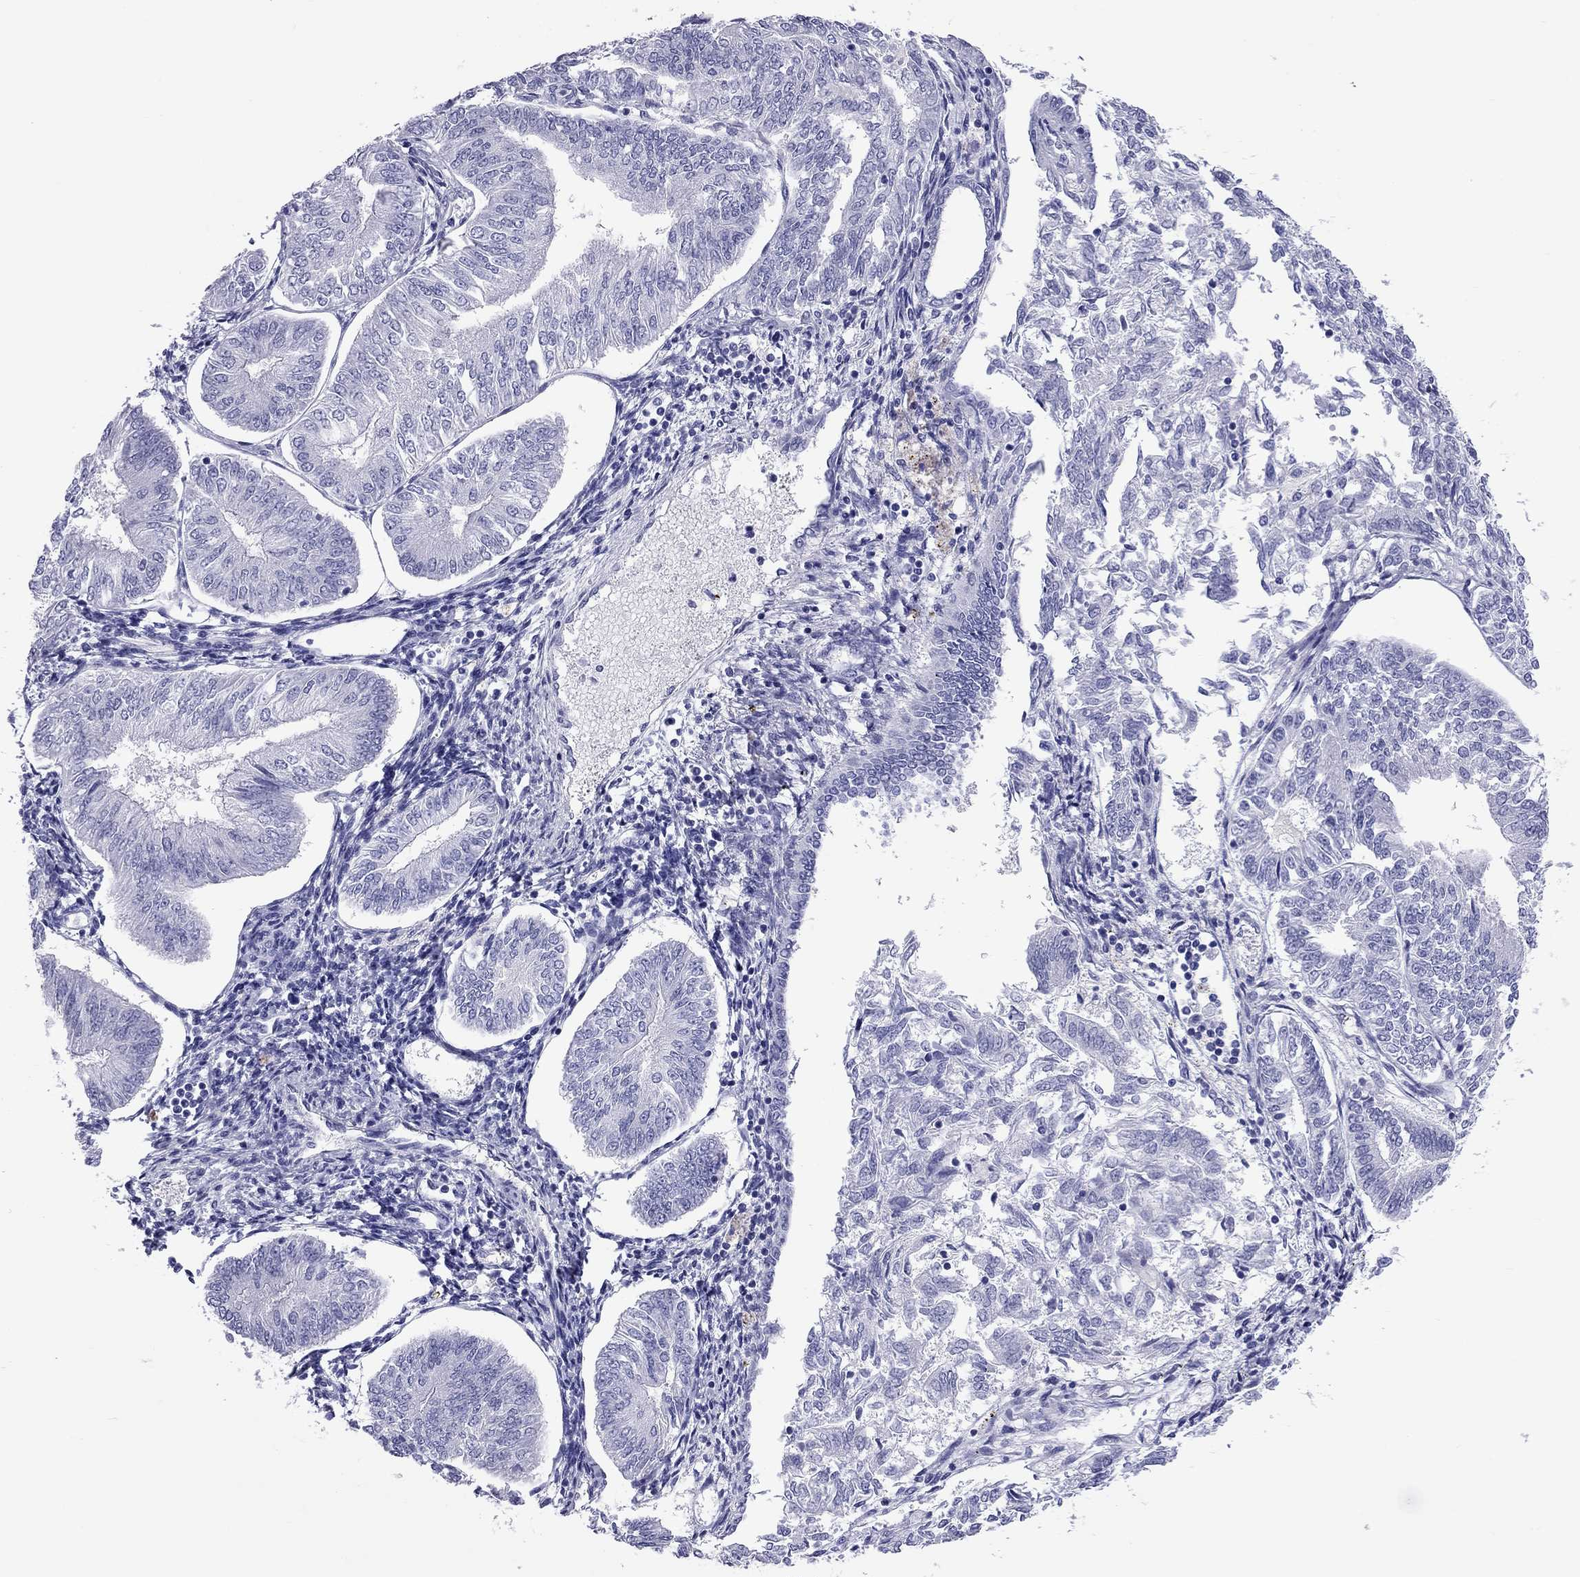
{"staining": {"intensity": "negative", "quantity": "none", "location": "none"}, "tissue": "endometrial cancer", "cell_type": "Tumor cells", "image_type": "cancer", "snomed": [{"axis": "morphology", "description": "Adenocarcinoma, NOS"}, {"axis": "topography", "description": "Endometrium"}], "caption": "Endometrial cancer (adenocarcinoma) stained for a protein using IHC displays no staining tumor cells.", "gene": "FSCN3", "patient": {"sex": "female", "age": 58}}